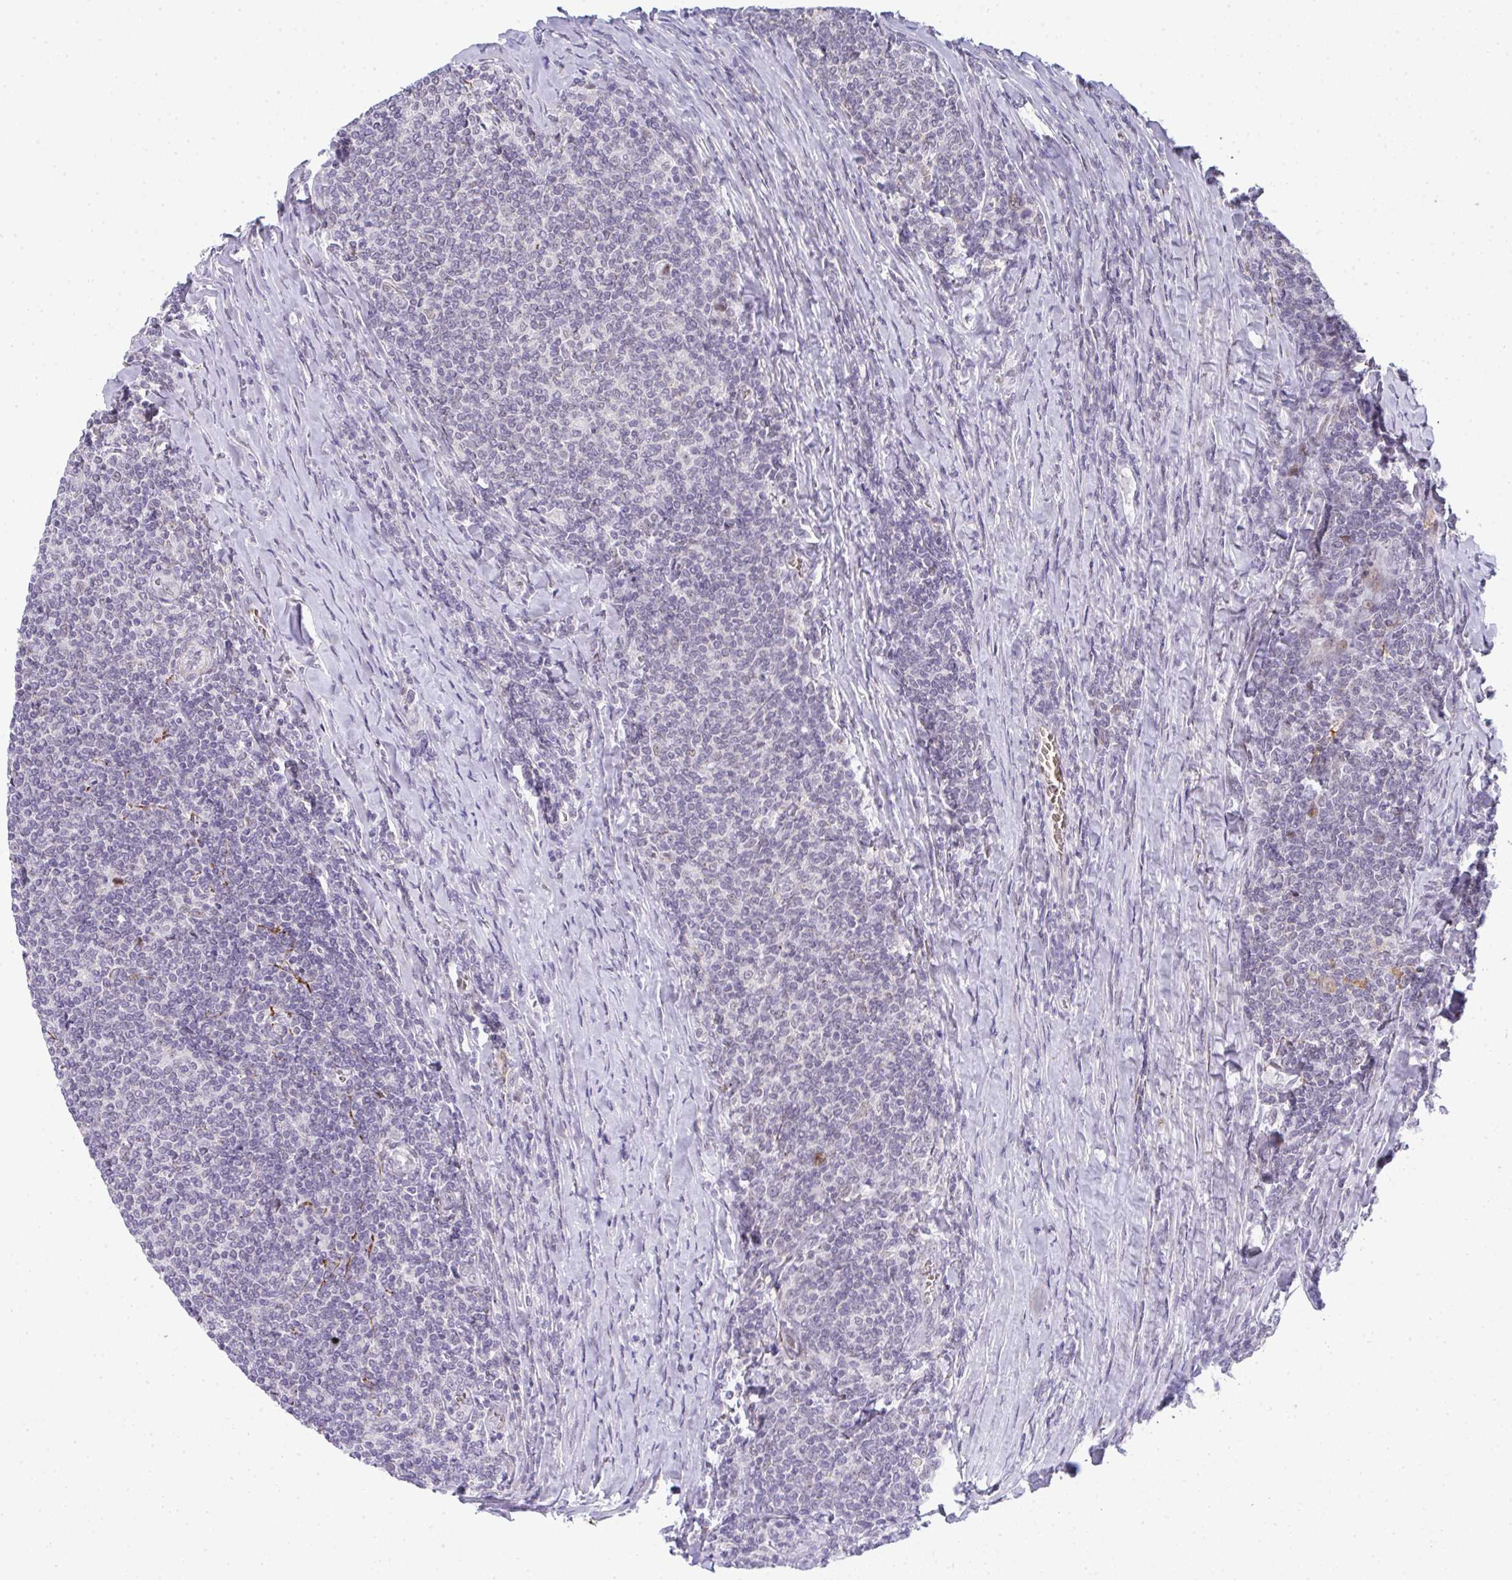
{"staining": {"intensity": "negative", "quantity": "none", "location": "none"}, "tissue": "lymphoma", "cell_type": "Tumor cells", "image_type": "cancer", "snomed": [{"axis": "morphology", "description": "Malignant lymphoma, non-Hodgkin's type, Low grade"}, {"axis": "topography", "description": "Lymph node"}], "caption": "Image shows no protein positivity in tumor cells of low-grade malignant lymphoma, non-Hodgkin's type tissue.", "gene": "TNMD", "patient": {"sex": "male", "age": 52}}